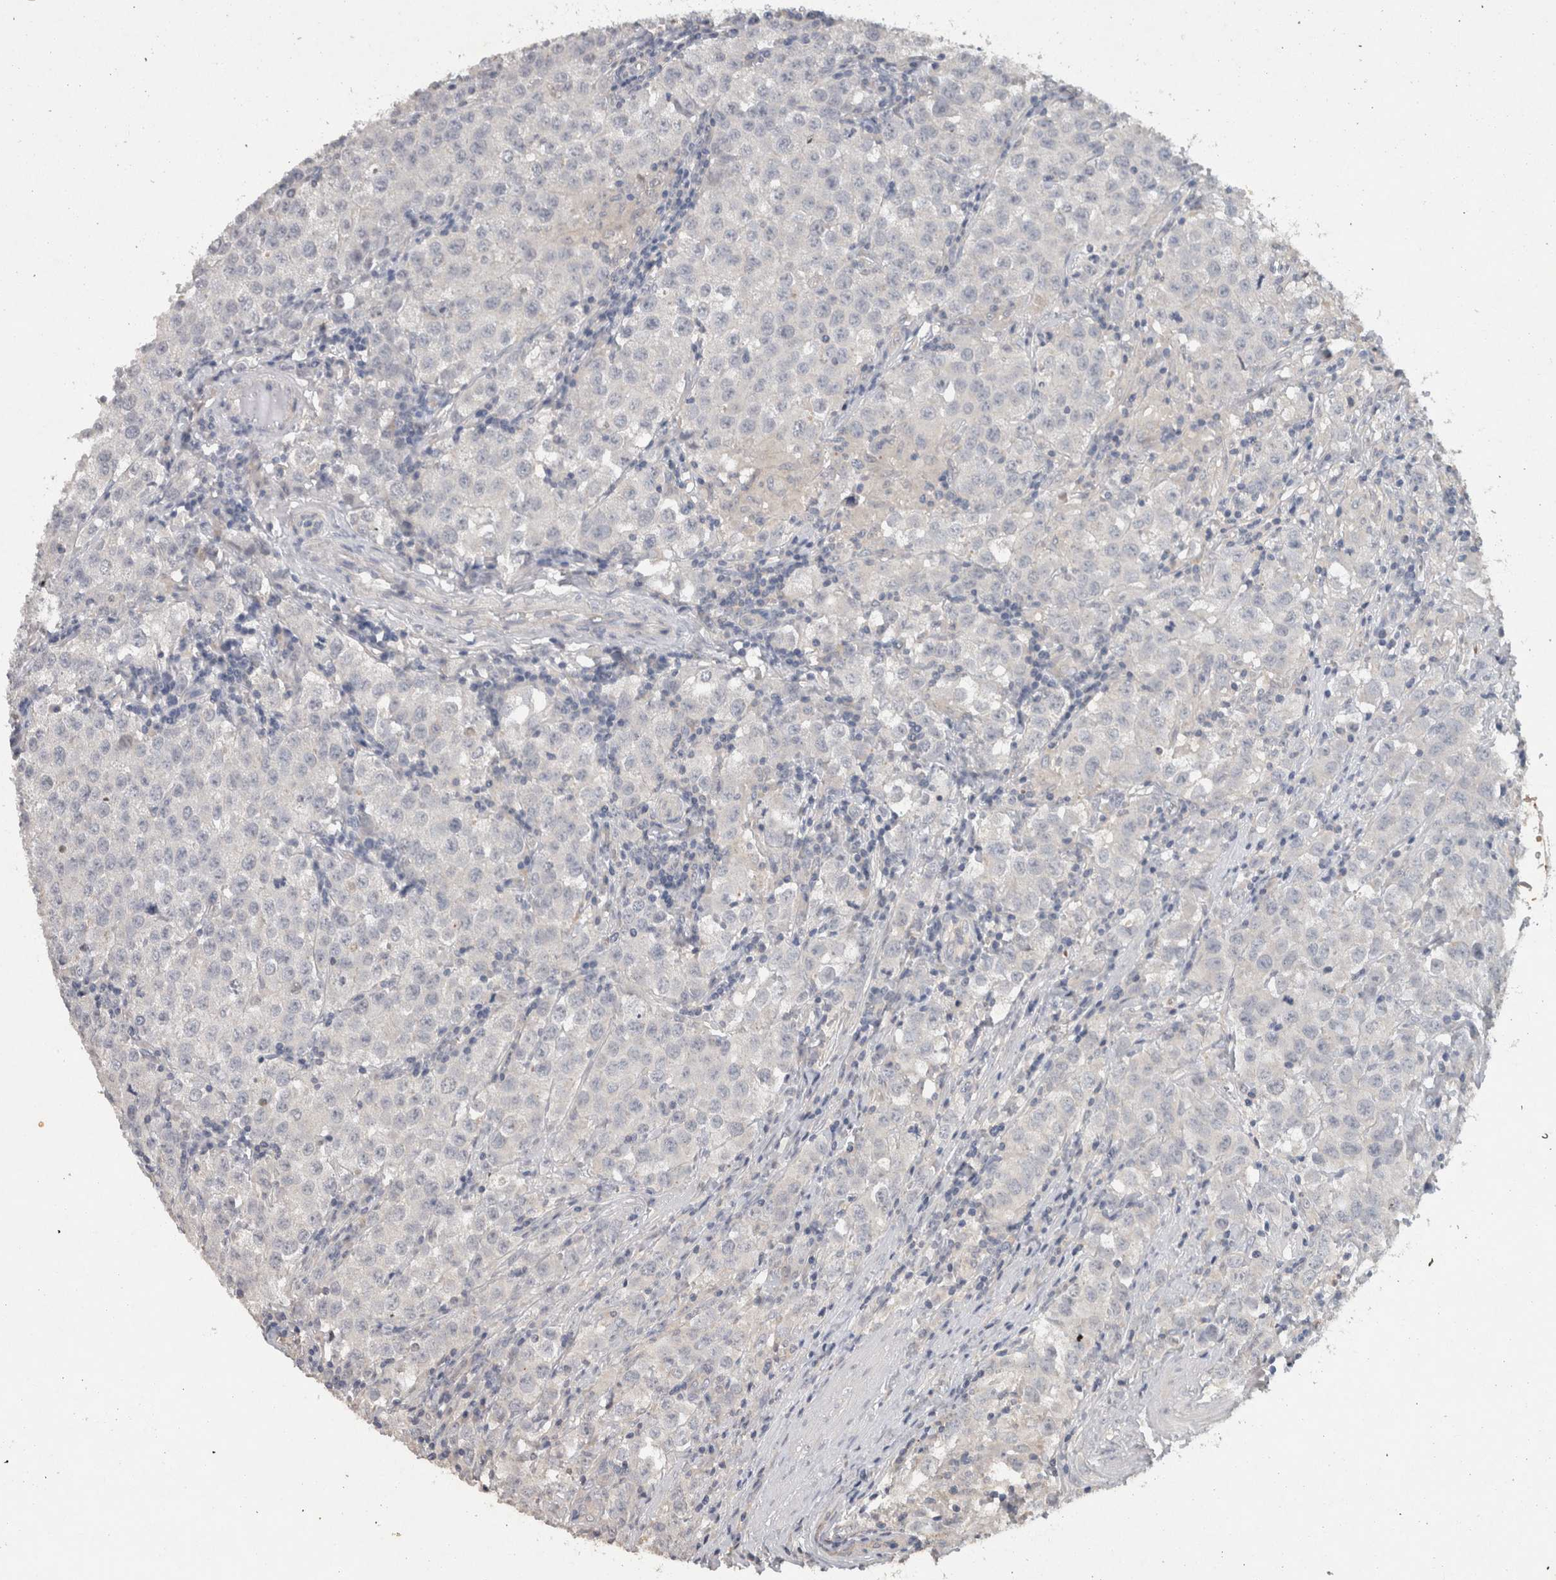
{"staining": {"intensity": "negative", "quantity": "none", "location": "none"}, "tissue": "testis cancer", "cell_type": "Tumor cells", "image_type": "cancer", "snomed": [{"axis": "morphology", "description": "Seminoma, NOS"}, {"axis": "morphology", "description": "Carcinoma, Embryonal, NOS"}, {"axis": "topography", "description": "Testis"}], "caption": "This is an IHC histopathology image of human embryonal carcinoma (testis). There is no positivity in tumor cells.", "gene": "HEXD", "patient": {"sex": "male", "age": 43}}